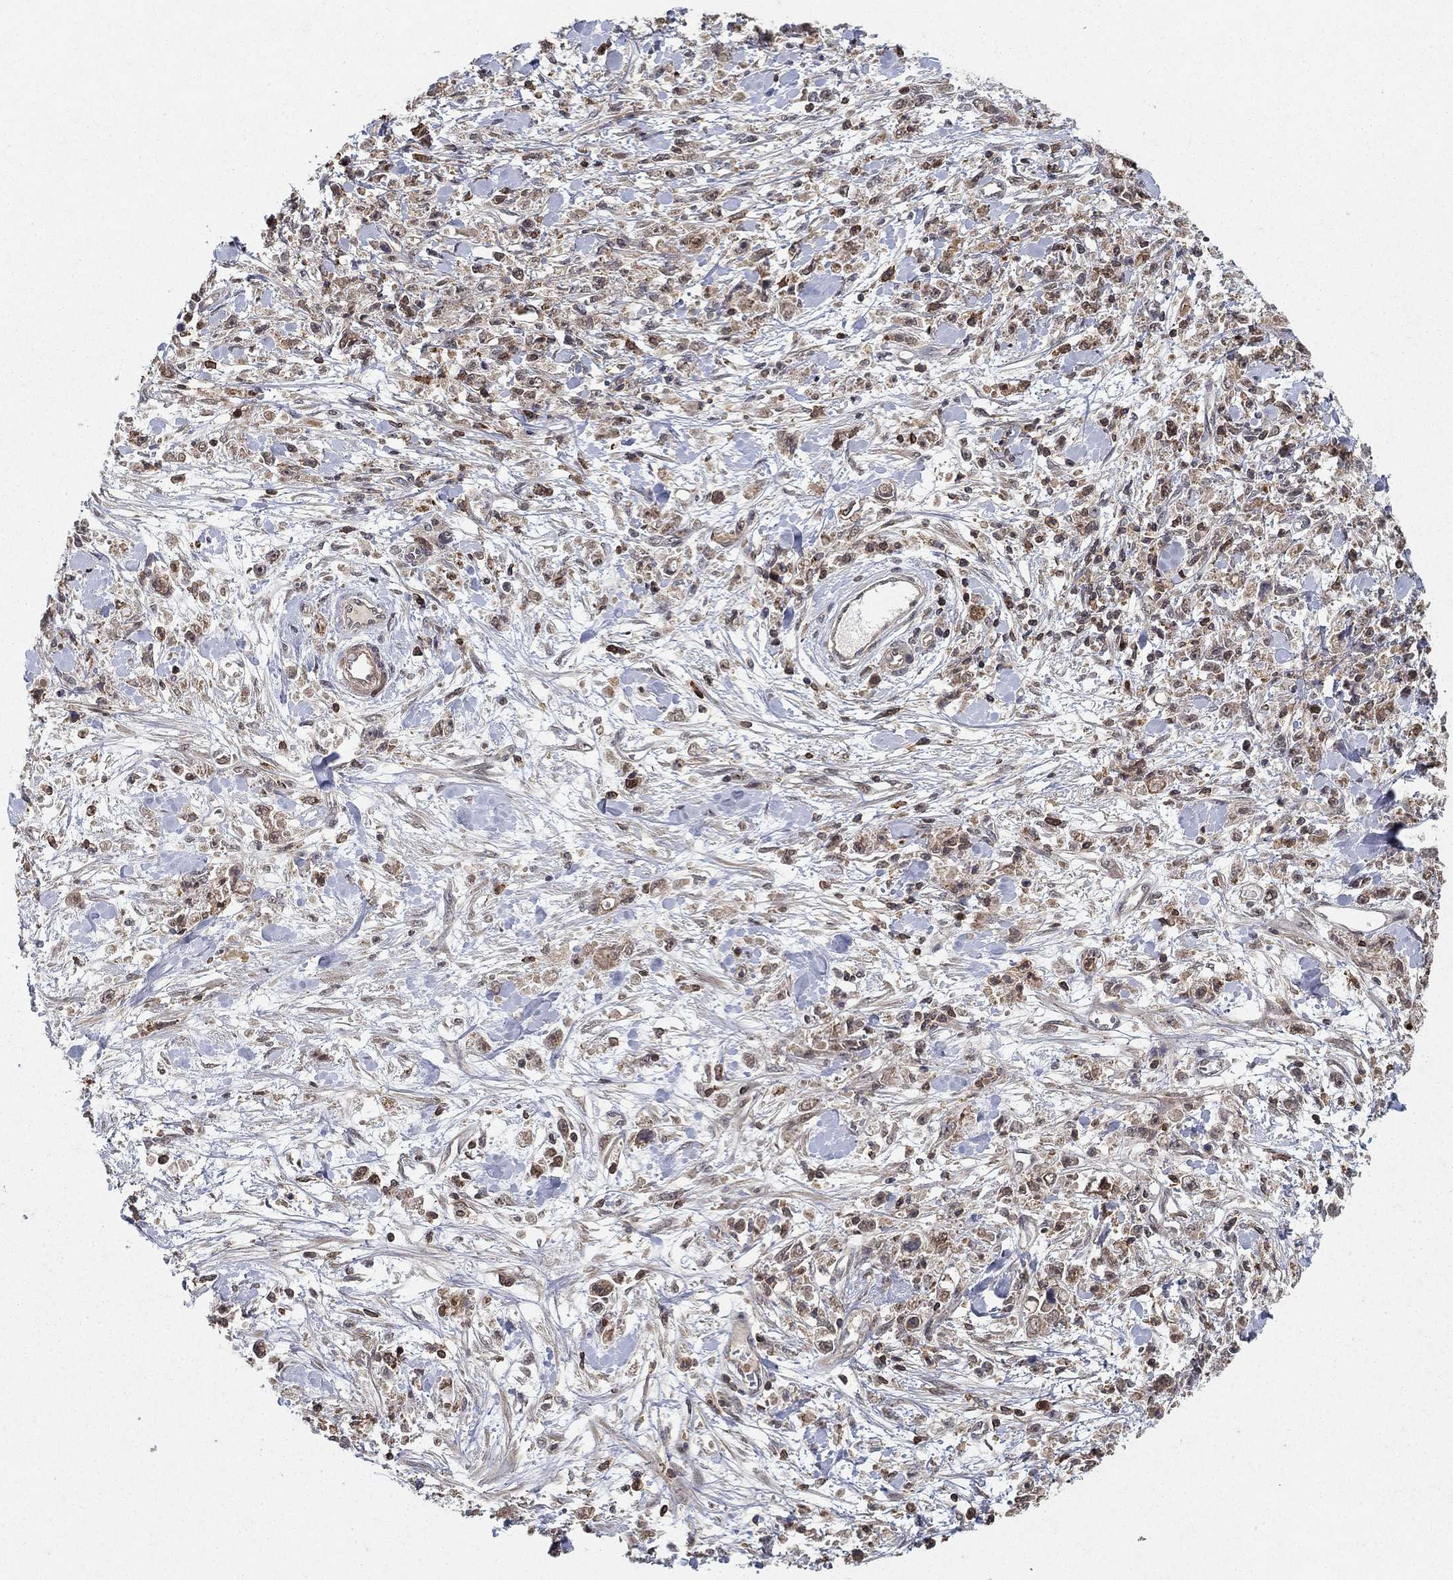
{"staining": {"intensity": "moderate", "quantity": "25%-75%", "location": "cytoplasmic/membranous"}, "tissue": "stomach cancer", "cell_type": "Tumor cells", "image_type": "cancer", "snomed": [{"axis": "morphology", "description": "Adenocarcinoma, NOS"}, {"axis": "topography", "description": "Stomach"}], "caption": "Tumor cells exhibit moderate cytoplasmic/membranous staining in approximately 25%-75% of cells in stomach cancer (adenocarcinoma).", "gene": "CCDC66", "patient": {"sex": "female", "age": 59}}